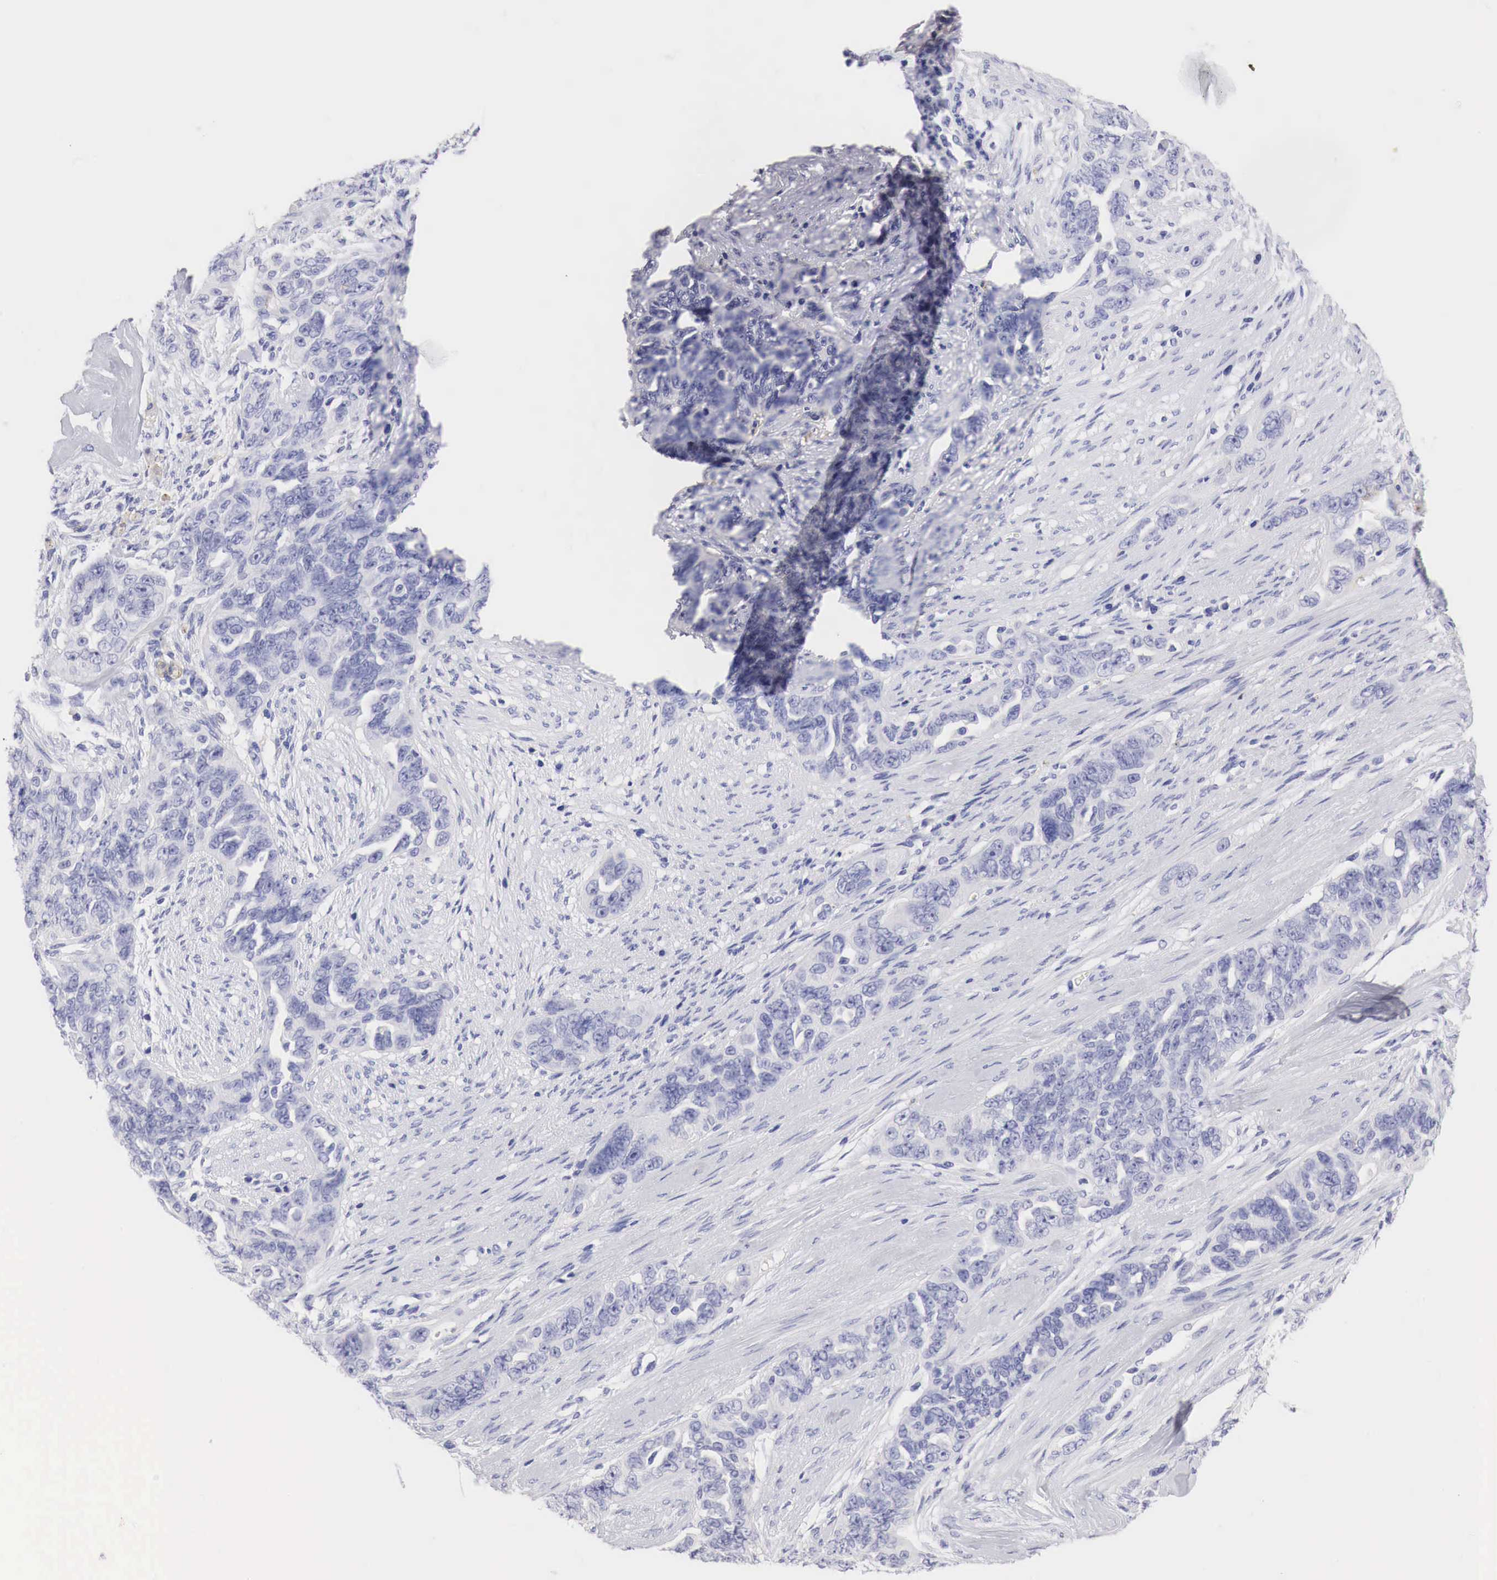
{"staining": {"intensity": "negative", "quantity": "none", "location": "none"}, "tissue": "ovarian cancer", "cell_type": "Tumor cells", "image_type": "cancer", "snomed": [{"axis": "morphology", "description": "Cystadenocarcinoma, serous, NOS"}, {"axis": "topography", "description": "Ovary"}], "caption": "Immunohistochemistry (IHC) micrograph of human ovarian cancer stained for a protein (brown), which reveals no positivity in tumor cells.", "gene": "TYR", "patient": {"sex": "female", "age": 63}}